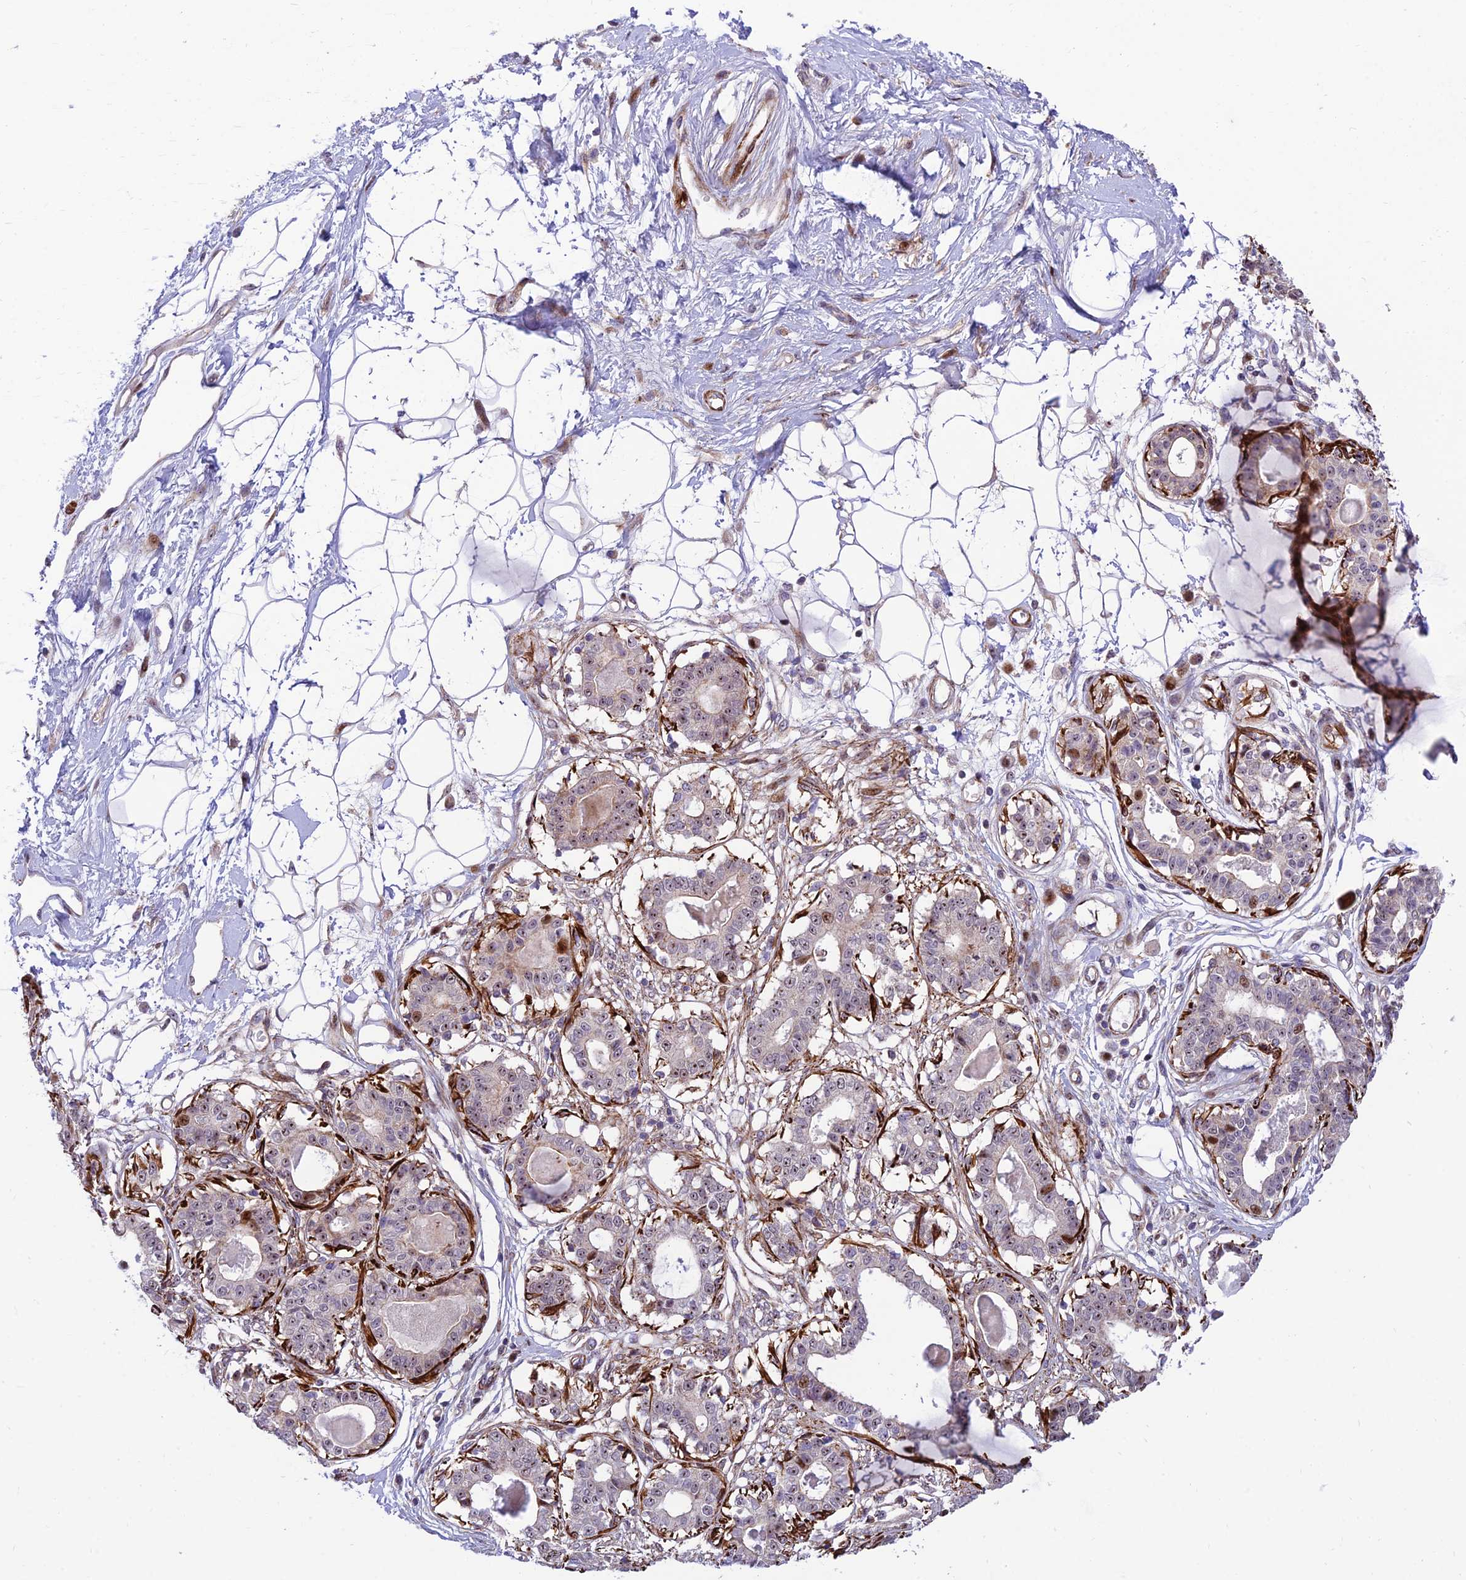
{"staining": {"intensity": "negative", "quantity": "none", "location": "none"}, "tissue": "breast", "cell_type": "Adipocytes", "image_type": "normal", "snomed": [{"axis": "morphology", "description": "Normal tissue, NOS"}, {"axis": "topography", "description": "Breast"}], "caption": "There is no significant expression in adipocytes of breast. (DAB (3,3'-diaminobenzidine) IHC visualized using brightfield microscopy, high magnification).", "gene": "KBTBD7", "patient": {"sex": "female", "age": 45}}